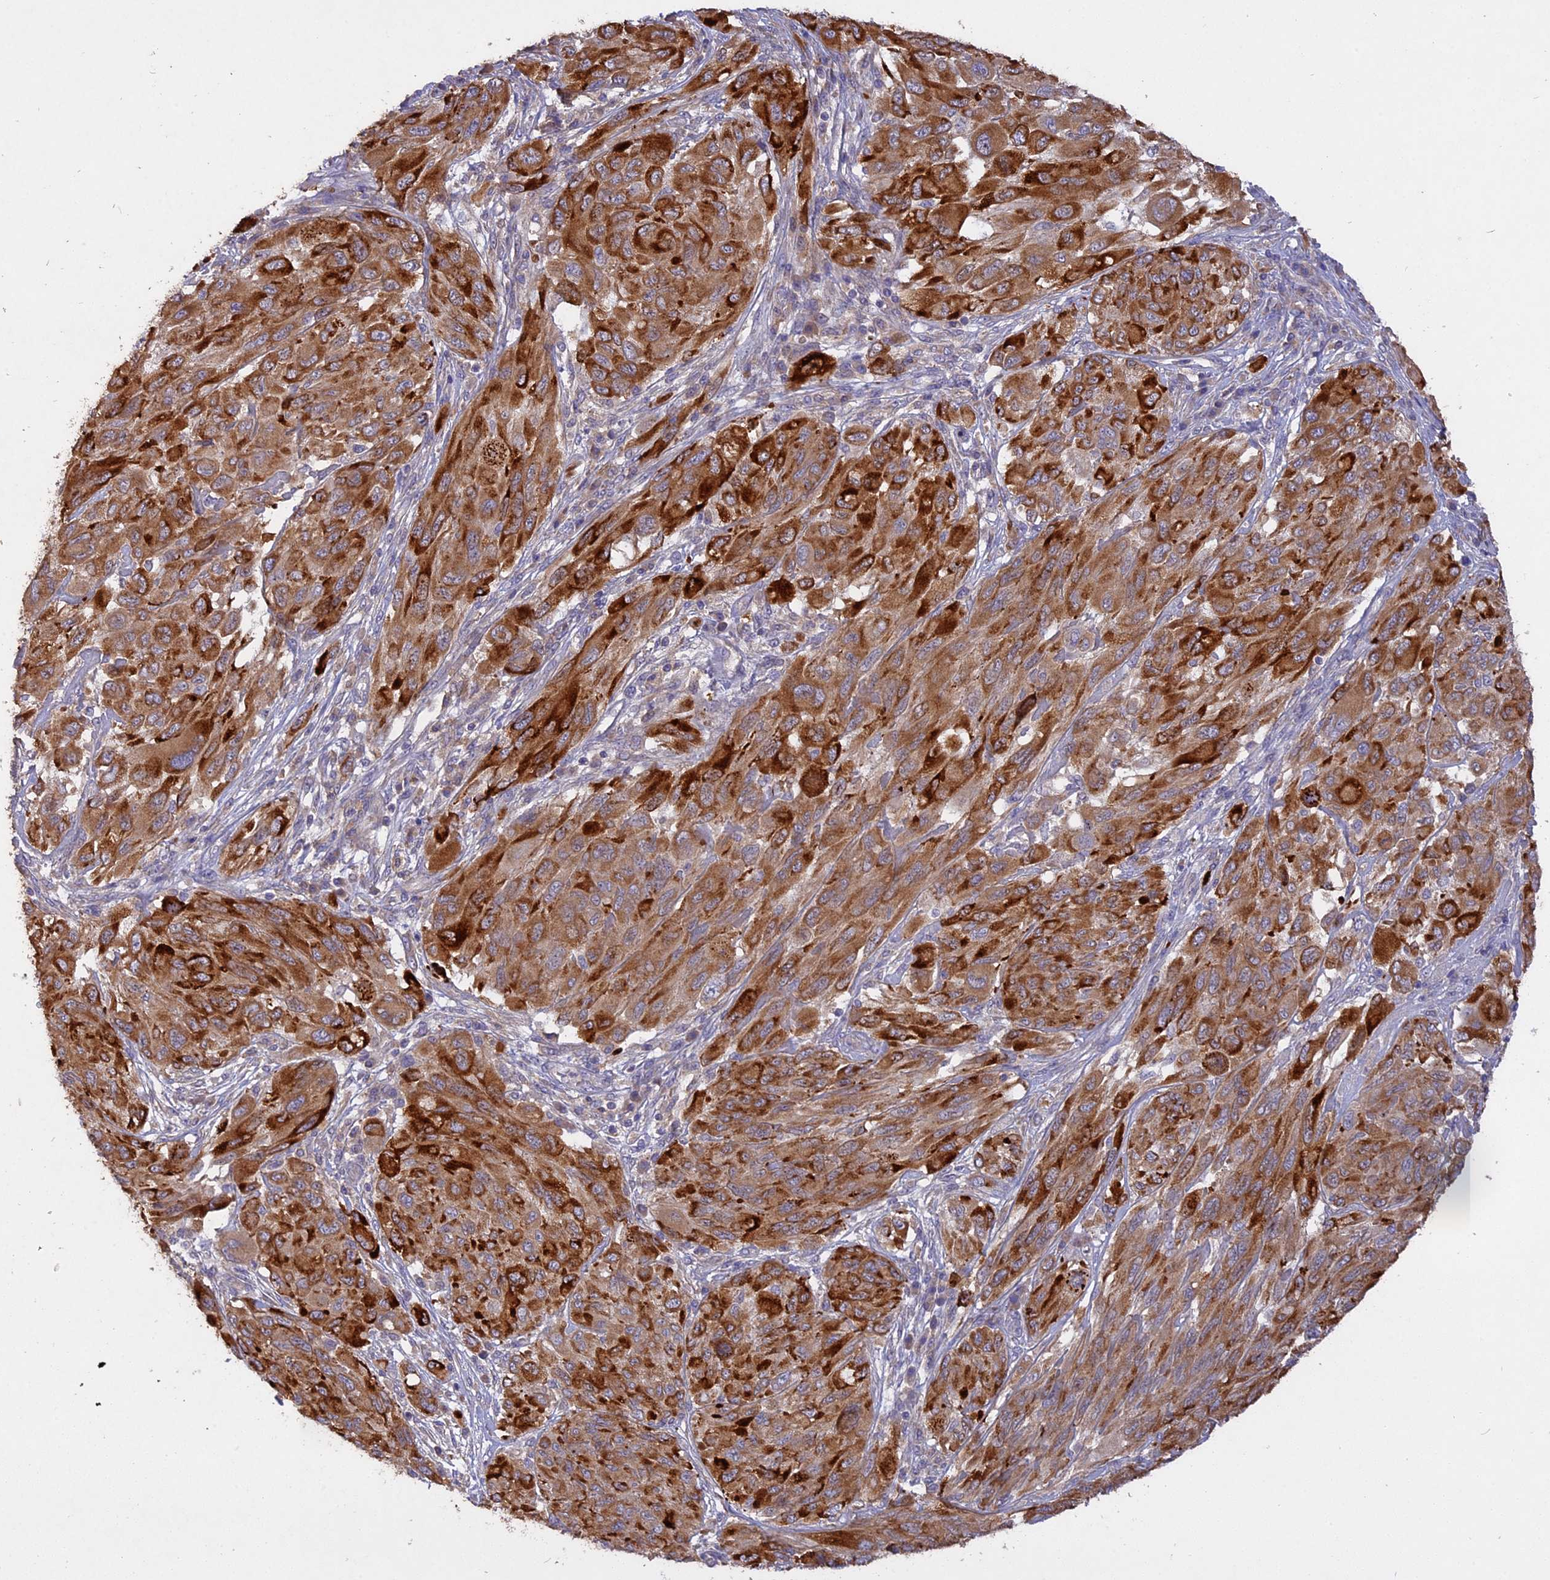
{"staining": {"intensity": "strong", "quantity": ">75%", "location": "cytoplasmic/membranous"}, "tissue": "melanoma", "cell_type": "Tumor cells", "image_type": "cancer", "snomed": [{"axis": "morphology", "description": "Malignant melanoma, NOS"}, {"axis": "topography", "description": "Skin"}], "caption": "Malignant melanoma stained for a protein (brown) demonstrates strong cytoplasmic/membranous positive staining in approximately >75% of tumor cells.", "gene": "SLC26A4", "patient": {"sex": "female", "age": 91}}